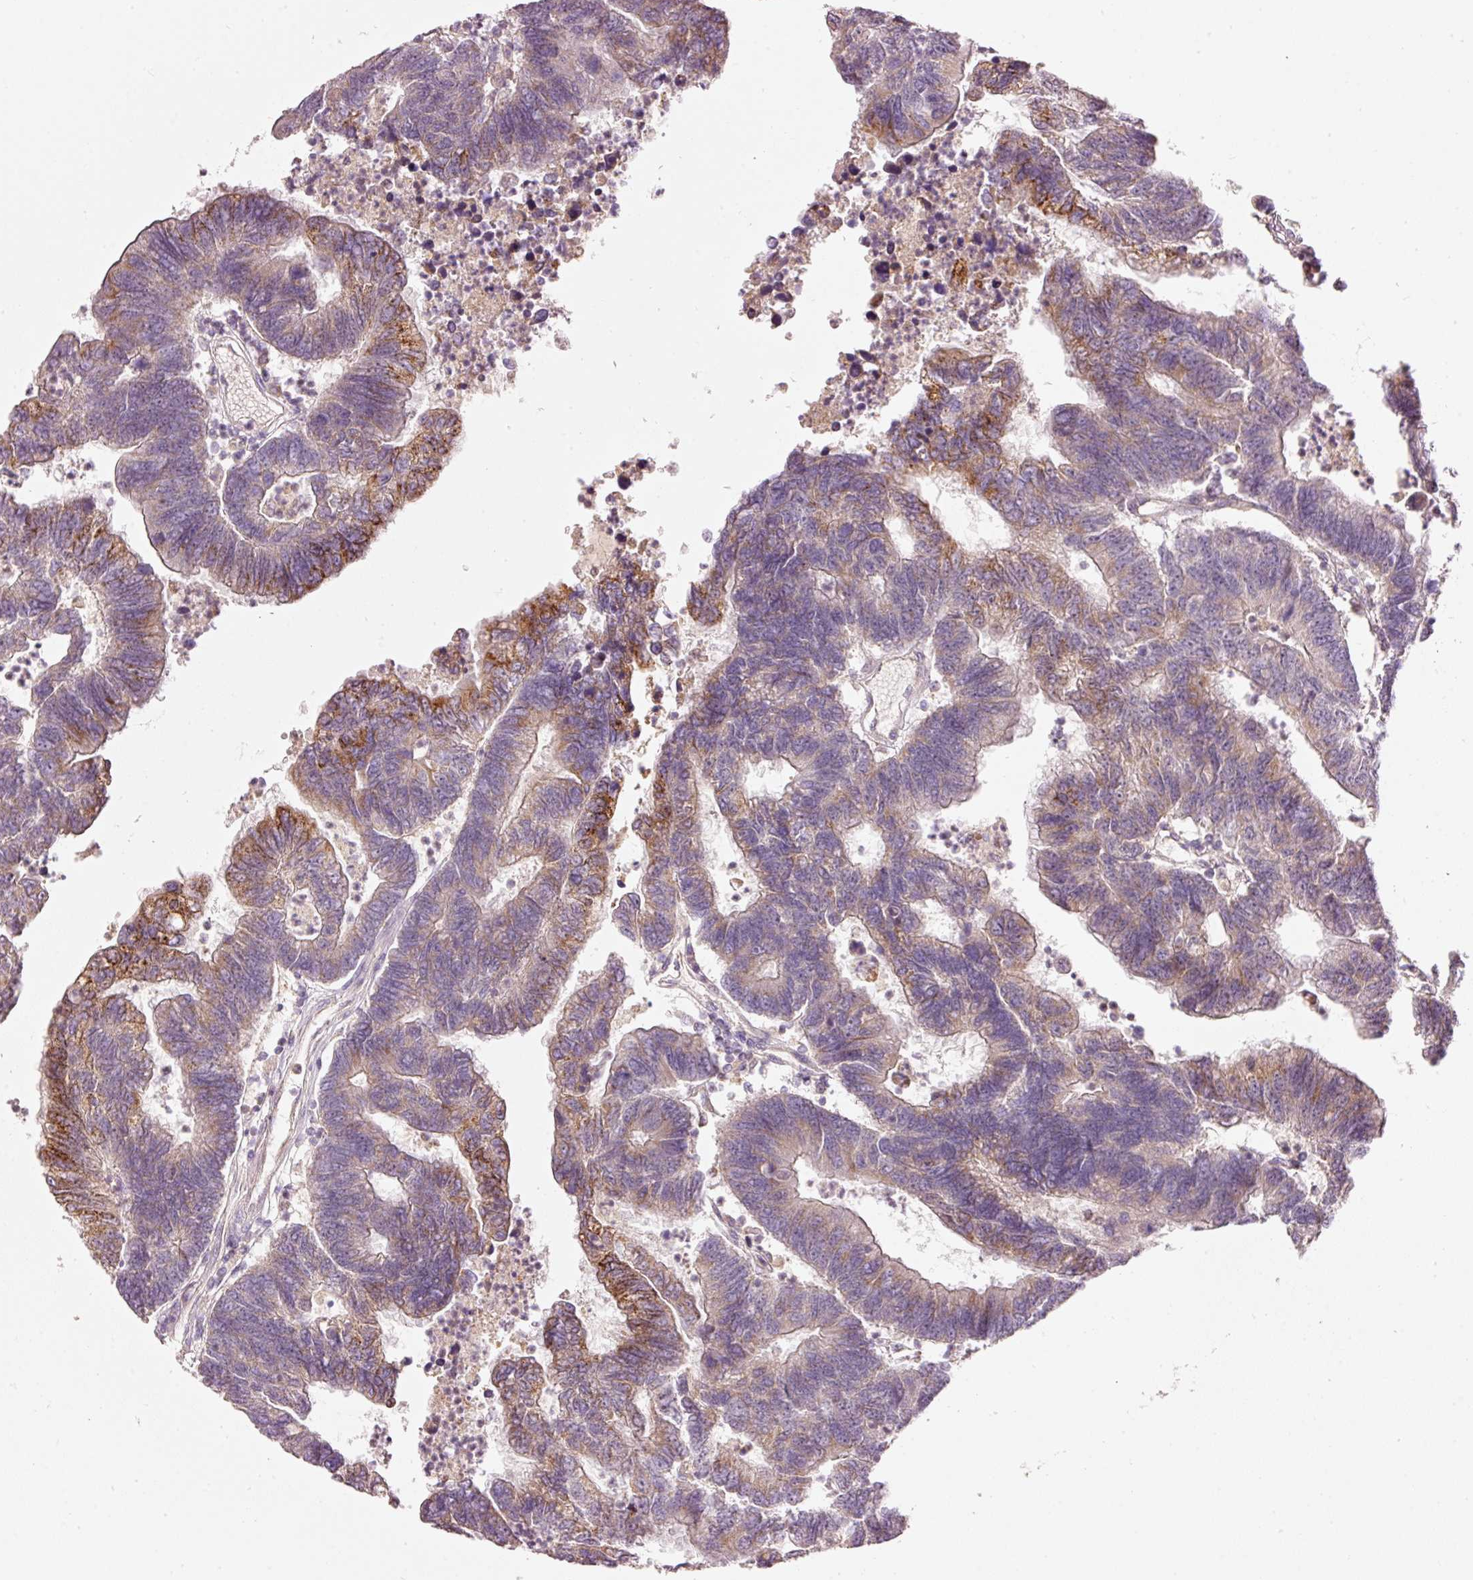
{"staining": {"intensity": "strong", "quantity": "<25%", "location": "cytoplasmic/membranous"}, "tissue": "colorectal cancer", "cell_type": "Tumor cells", "image_type": "cancer", "snomed": [{"axis": "morphology", "description": "Adenocarcinoma, NOS"}, {"axis": "topography", "description": "Colon"}], "caption": "This histopathology image shows immunohistochemistry (IHC) staining of colorectal adenocarcinoma, with medium strong cytoplasmic/membranous positivity in approximately <25% of tumor cells.", "gene": "KLHL21", "patient": {"sex": "female", "age": 48}}